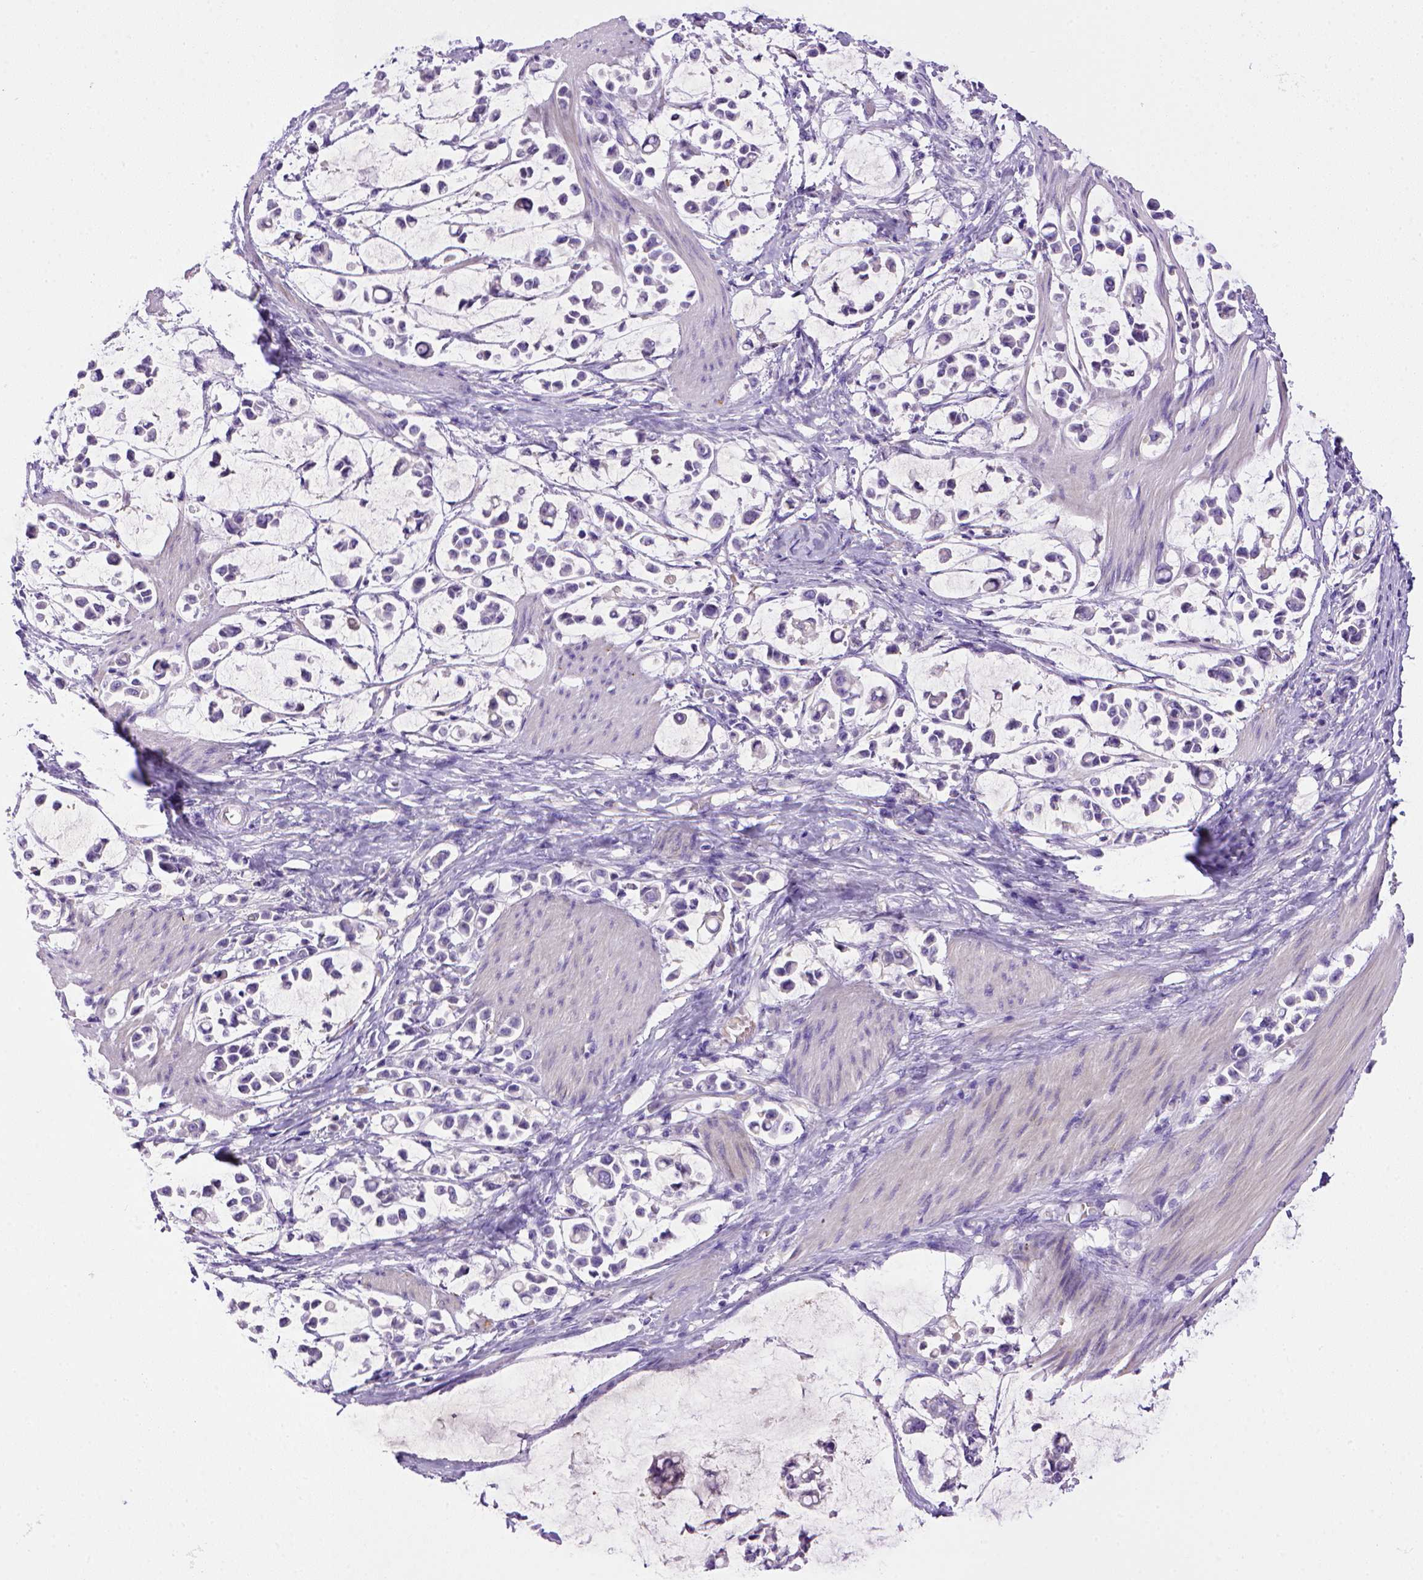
{"staining": {"intensity": "negative", "quantity": "none", "location": "none"}, "tissue": "stomach cancer", "cell_type": "Tumor cells", "image_type": "cancer", "snomed": [{"axis": "morphology", "description": "Adenocarcinoma, NOS"}, {"axis": "topography", "description": "Stomach"}], "caption": "Human stomach cancer stained for a protein using immunohistochemistry shows no positivity in tumor cells.", "gene": "BAAT", "patient": {"sex": "male", "age": 82}}